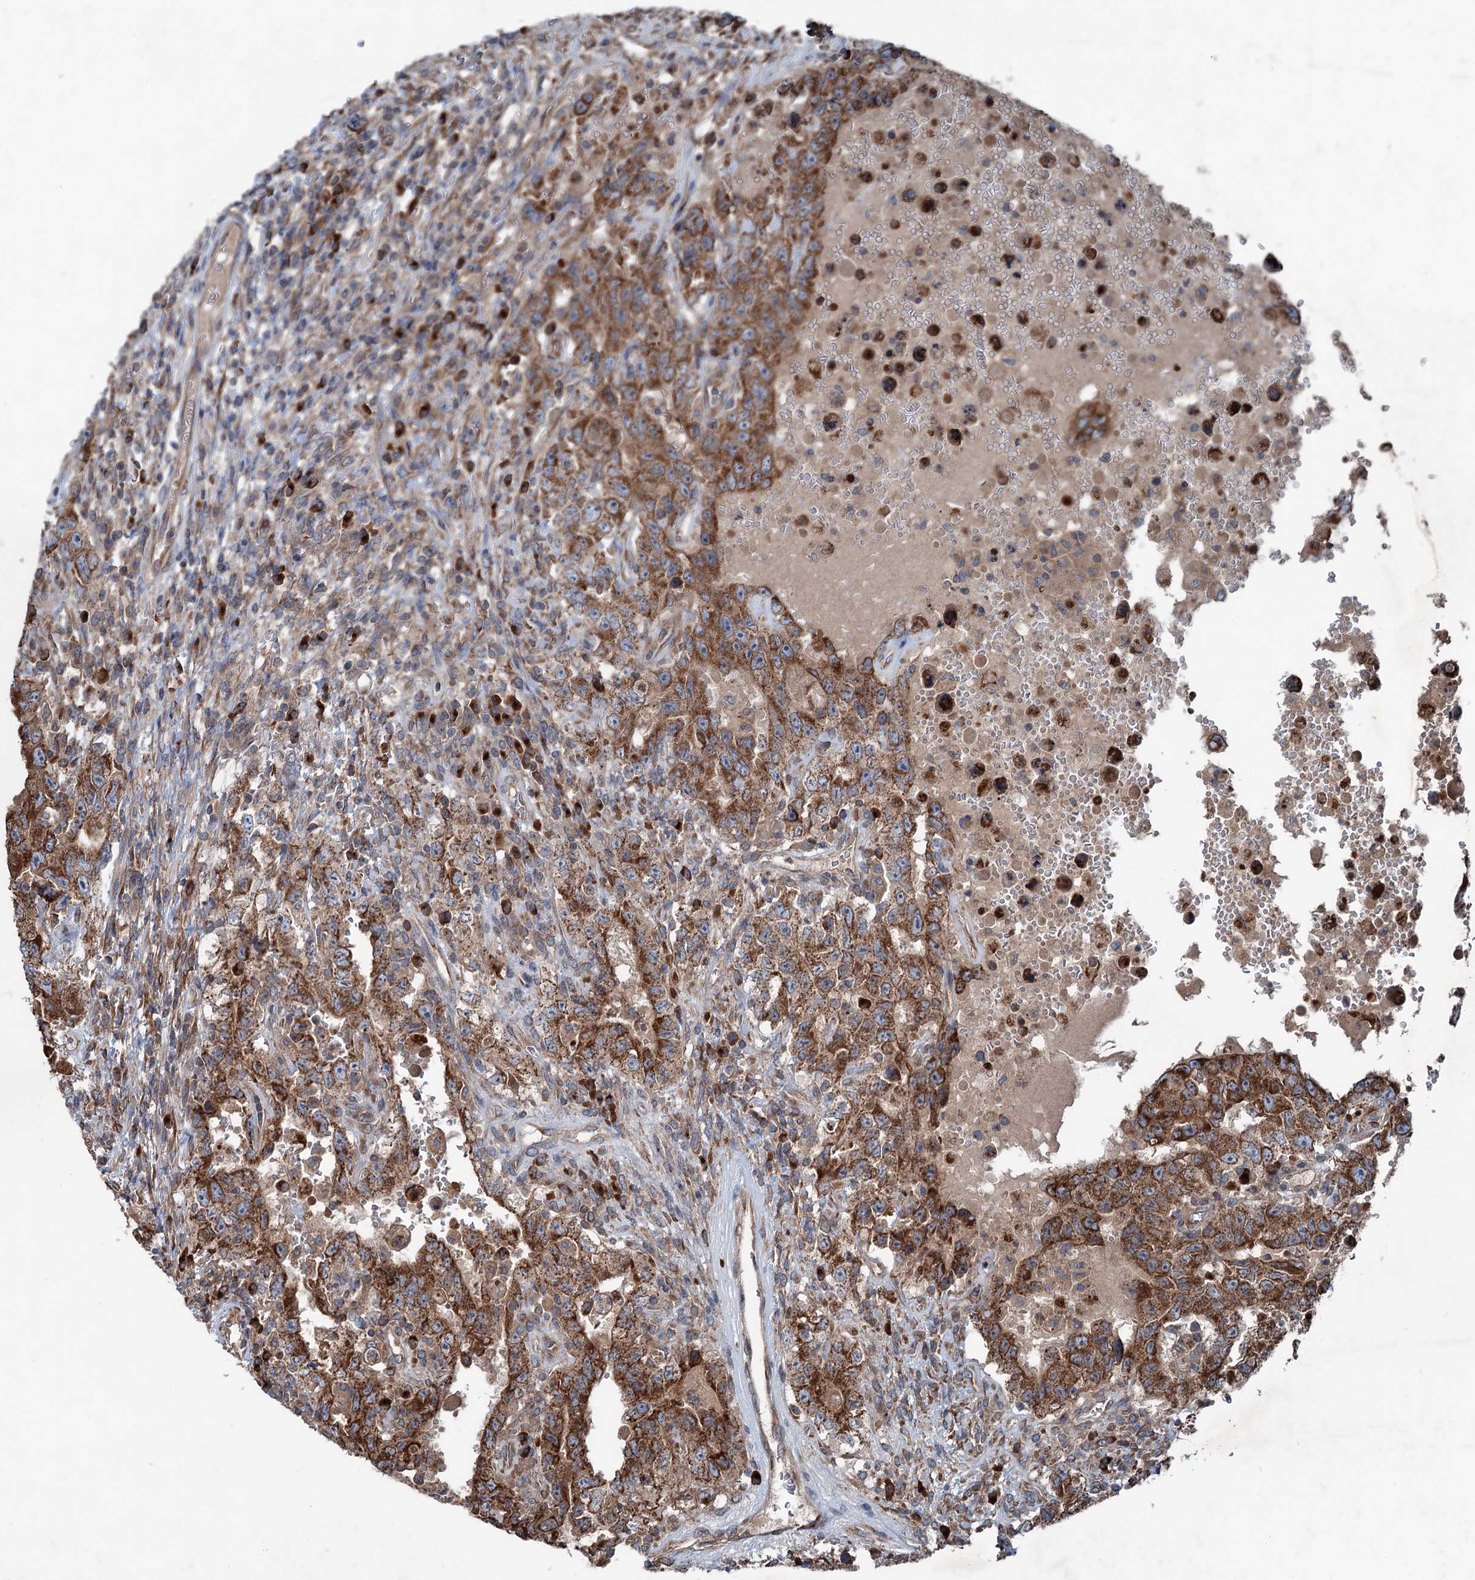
{"staining": {"intensity": "strong", "quantity": ">75%", "location": "cytoplasmic/membranous"}, "tissue": "testis cancer", "cell_type": "Tumor cells", "image_type": "cancer", "snomed": [{"axis": "morphology", "description": "Carcinoma, Embryonal, NOS"}, {"axis": "topography", "description": "Testis"}], "caption": "A photomicrograph showing strong cytoplasmic/membranous expression in approximately >75% of tumor cells in testis cancer, as visualized by brown immunohistochemical staining.", "gene": "CALCOCO1", "patient": {"sex": "male", "age": 26}}